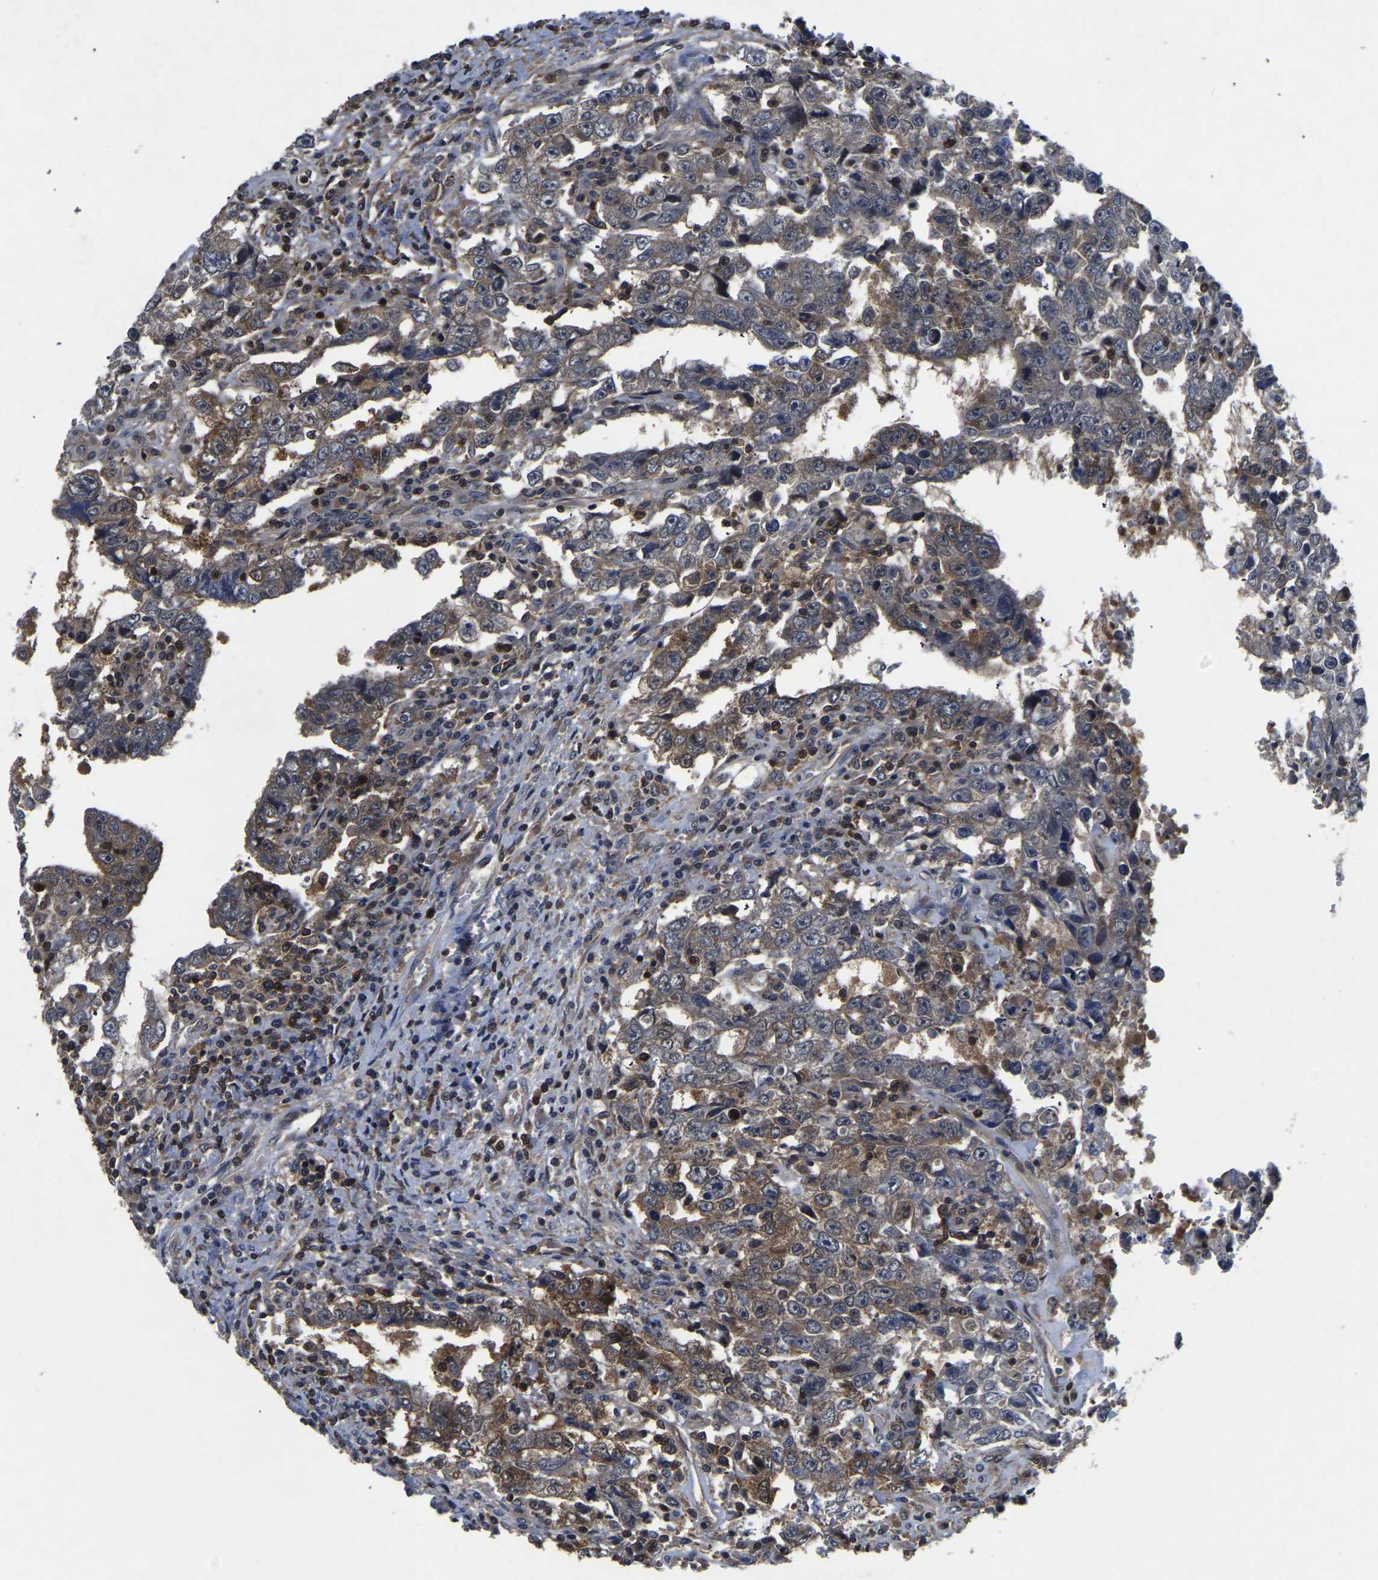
{"staining": {"intensity": "moderate", "quantity": ">75%", "location": "cytoplasmic/membranous"}, "tissue": "testis cancer", "cell_type": "Tumor cells", "image_type": "cancer", "snomed": [{"axis": "morphology", "description": "Carcinoma, Embryonal, NOS"}, {"axis": "topography", "description": "Testis"}], "caption": "Immunohistochemistry image of neoplastic tissue: testis cancer stained using IHC displays medium levels of moderate protein expression localized specifically in the cytoplasmic/membranous of tumor cells, appearing as a cytoplasmic/membranous brown color.", "gene": "FGD5", "patient": {"sex": "male", "age": 26}}